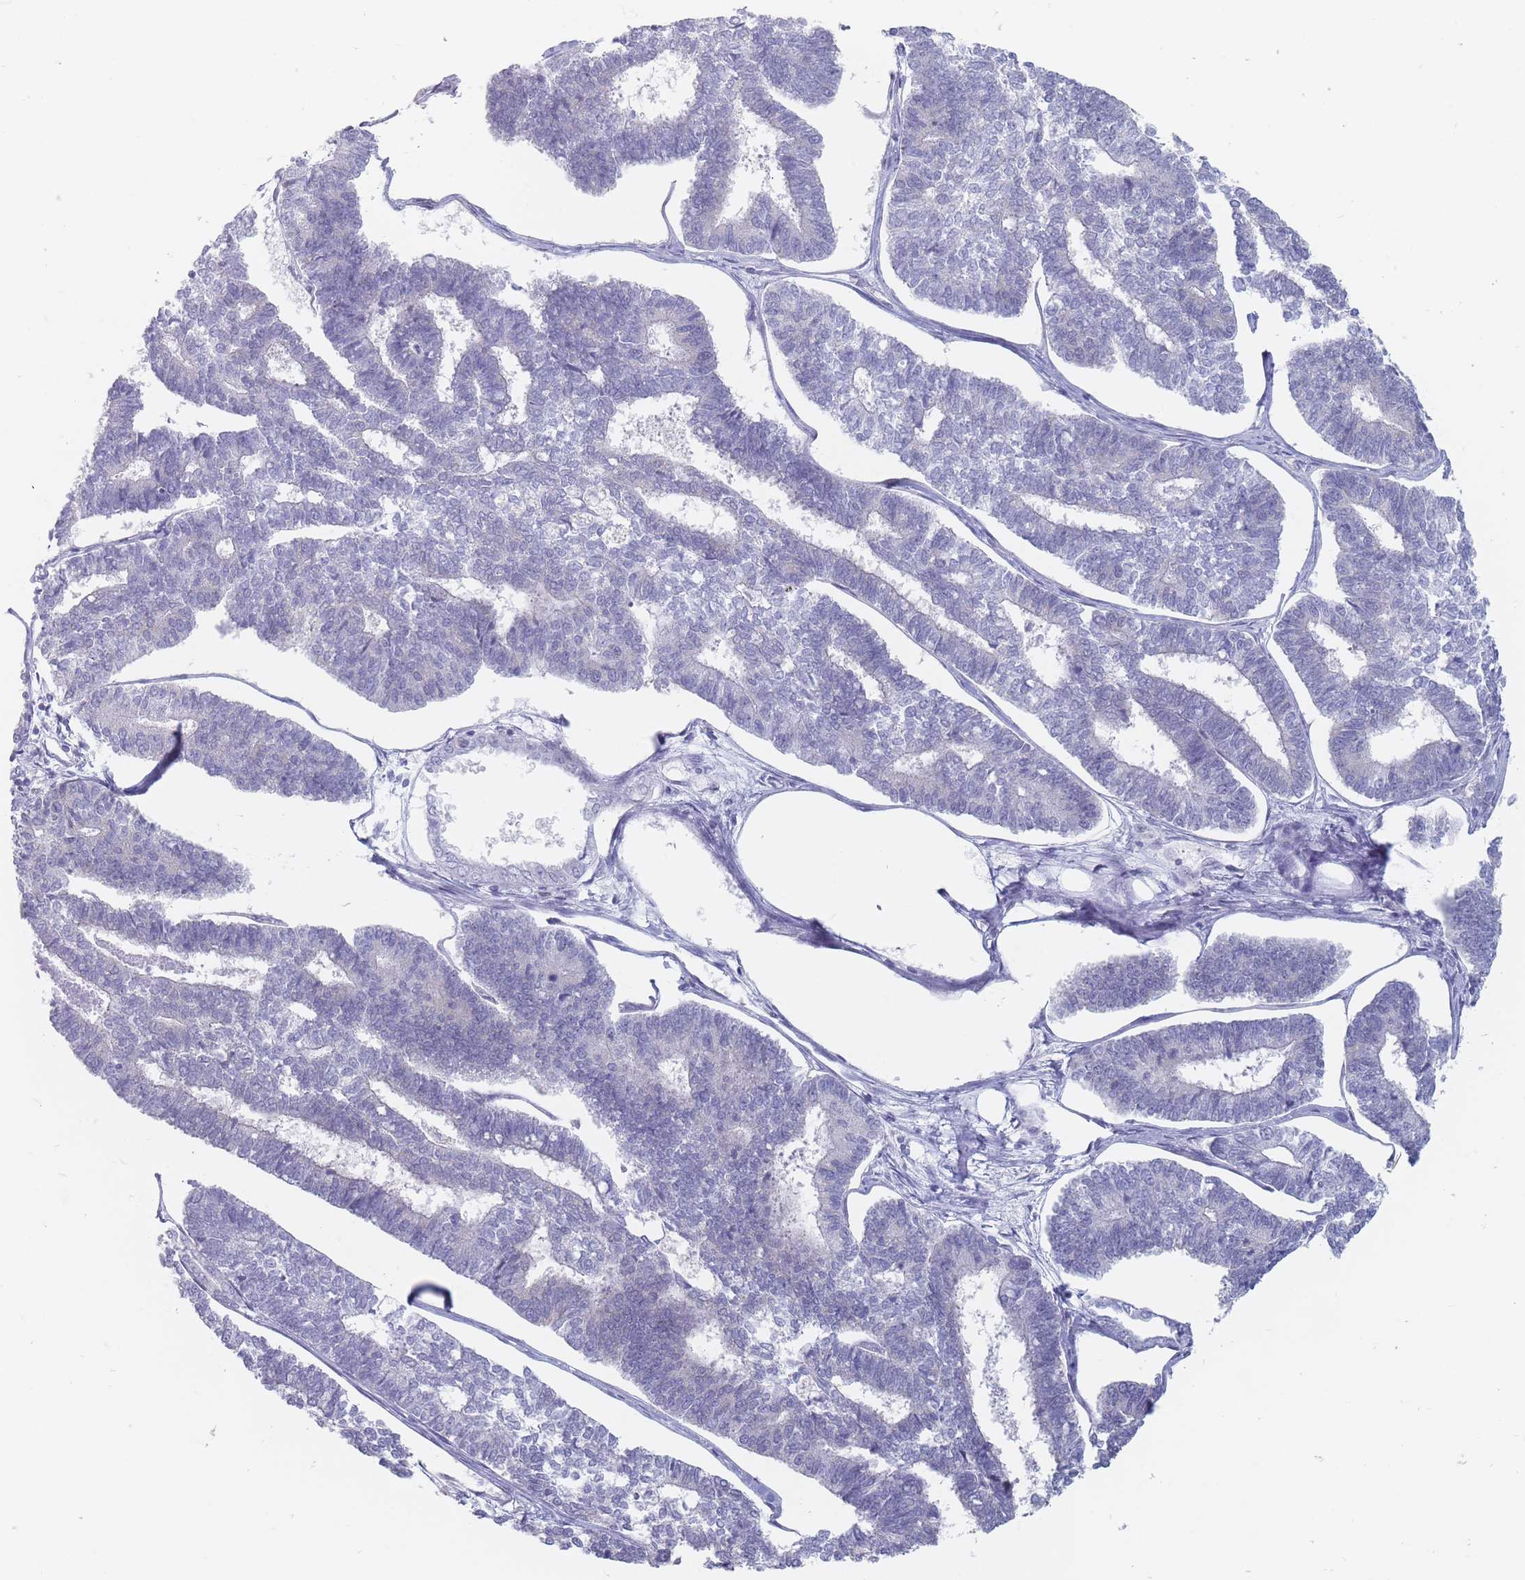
{"staining": {"intensity": "negative", "quantity": "none", "location": "none"}, "tissue": "endometrial cancer", "cell_type": "Tumor cells", "image_type": "cancer", "snomed": [{"axis": "morphology", "description": "Adenocarcinoma, NOS"}, {"axis": "topography", "description": "Endometrium"}], "caption": "IHC of endometrial cancer displays no expression in tumor cells.", "gene": "MAP1S", "patient": {"sex": "female", "age": 70}}